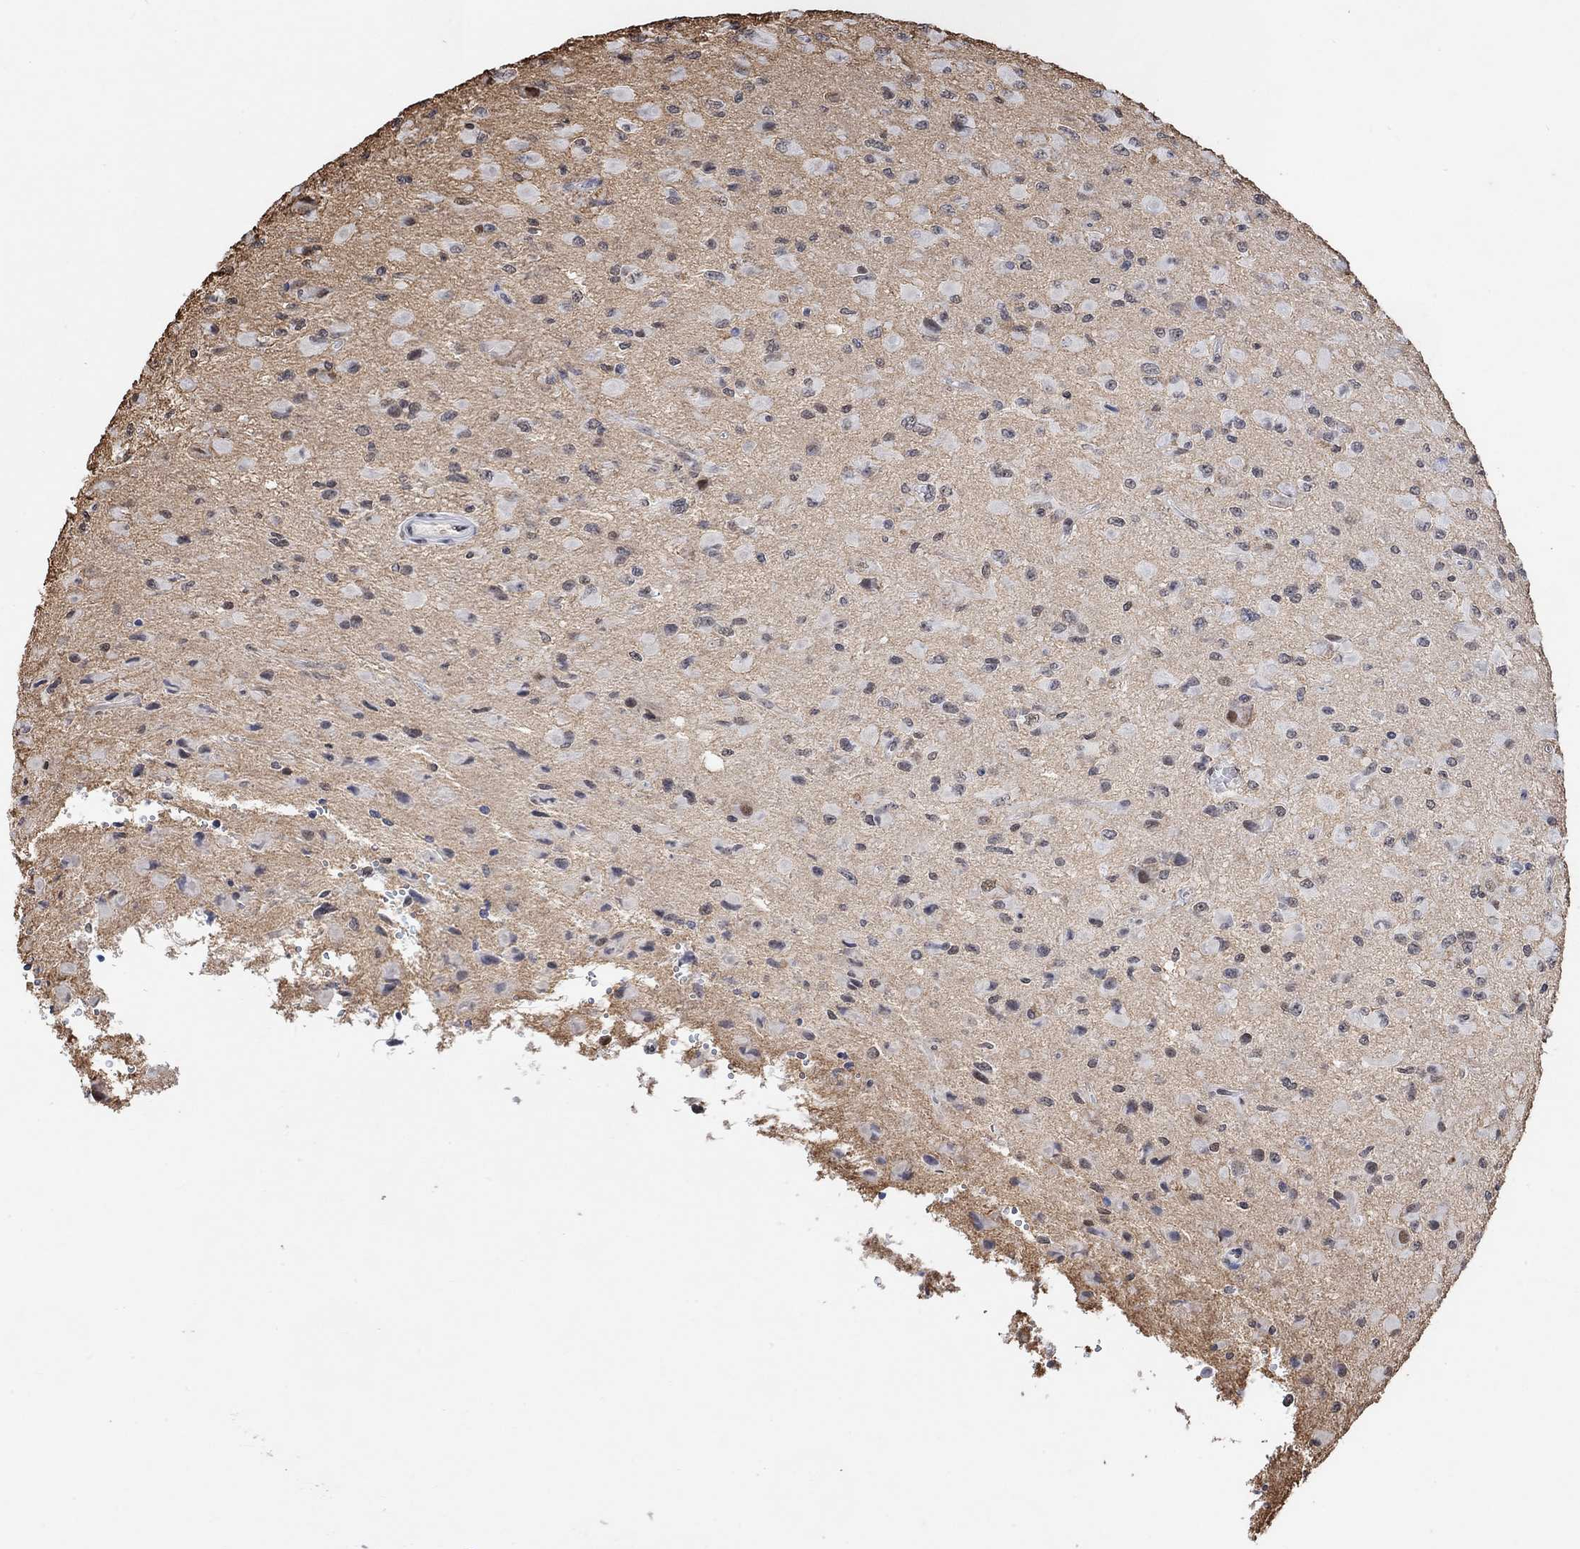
{"staining": {"intensity": "strong", "quantity": "25%-75%", "location": "nuclear"}, "tissue": "glioma", "cell_type": "Tumor cells", "image_type": "cancer", "snomed": [{"axis": "morphology", "description": "Glioma, malignant, High grade"}, {"axis": "topography", "description": "Cerebral cortex"}], "caption": "Protein staining demonstrates strong nuclear positivity in about 25%-75% of tumor cells in glioma. The protein is stained brown, and the nuclei are stained in blue (DAB (3,3'-diaminobenzidine) IHC with brightfield microscopy, high magnification).", "gene": "USP39", "patient": {"sex": "male", "age": 35}}